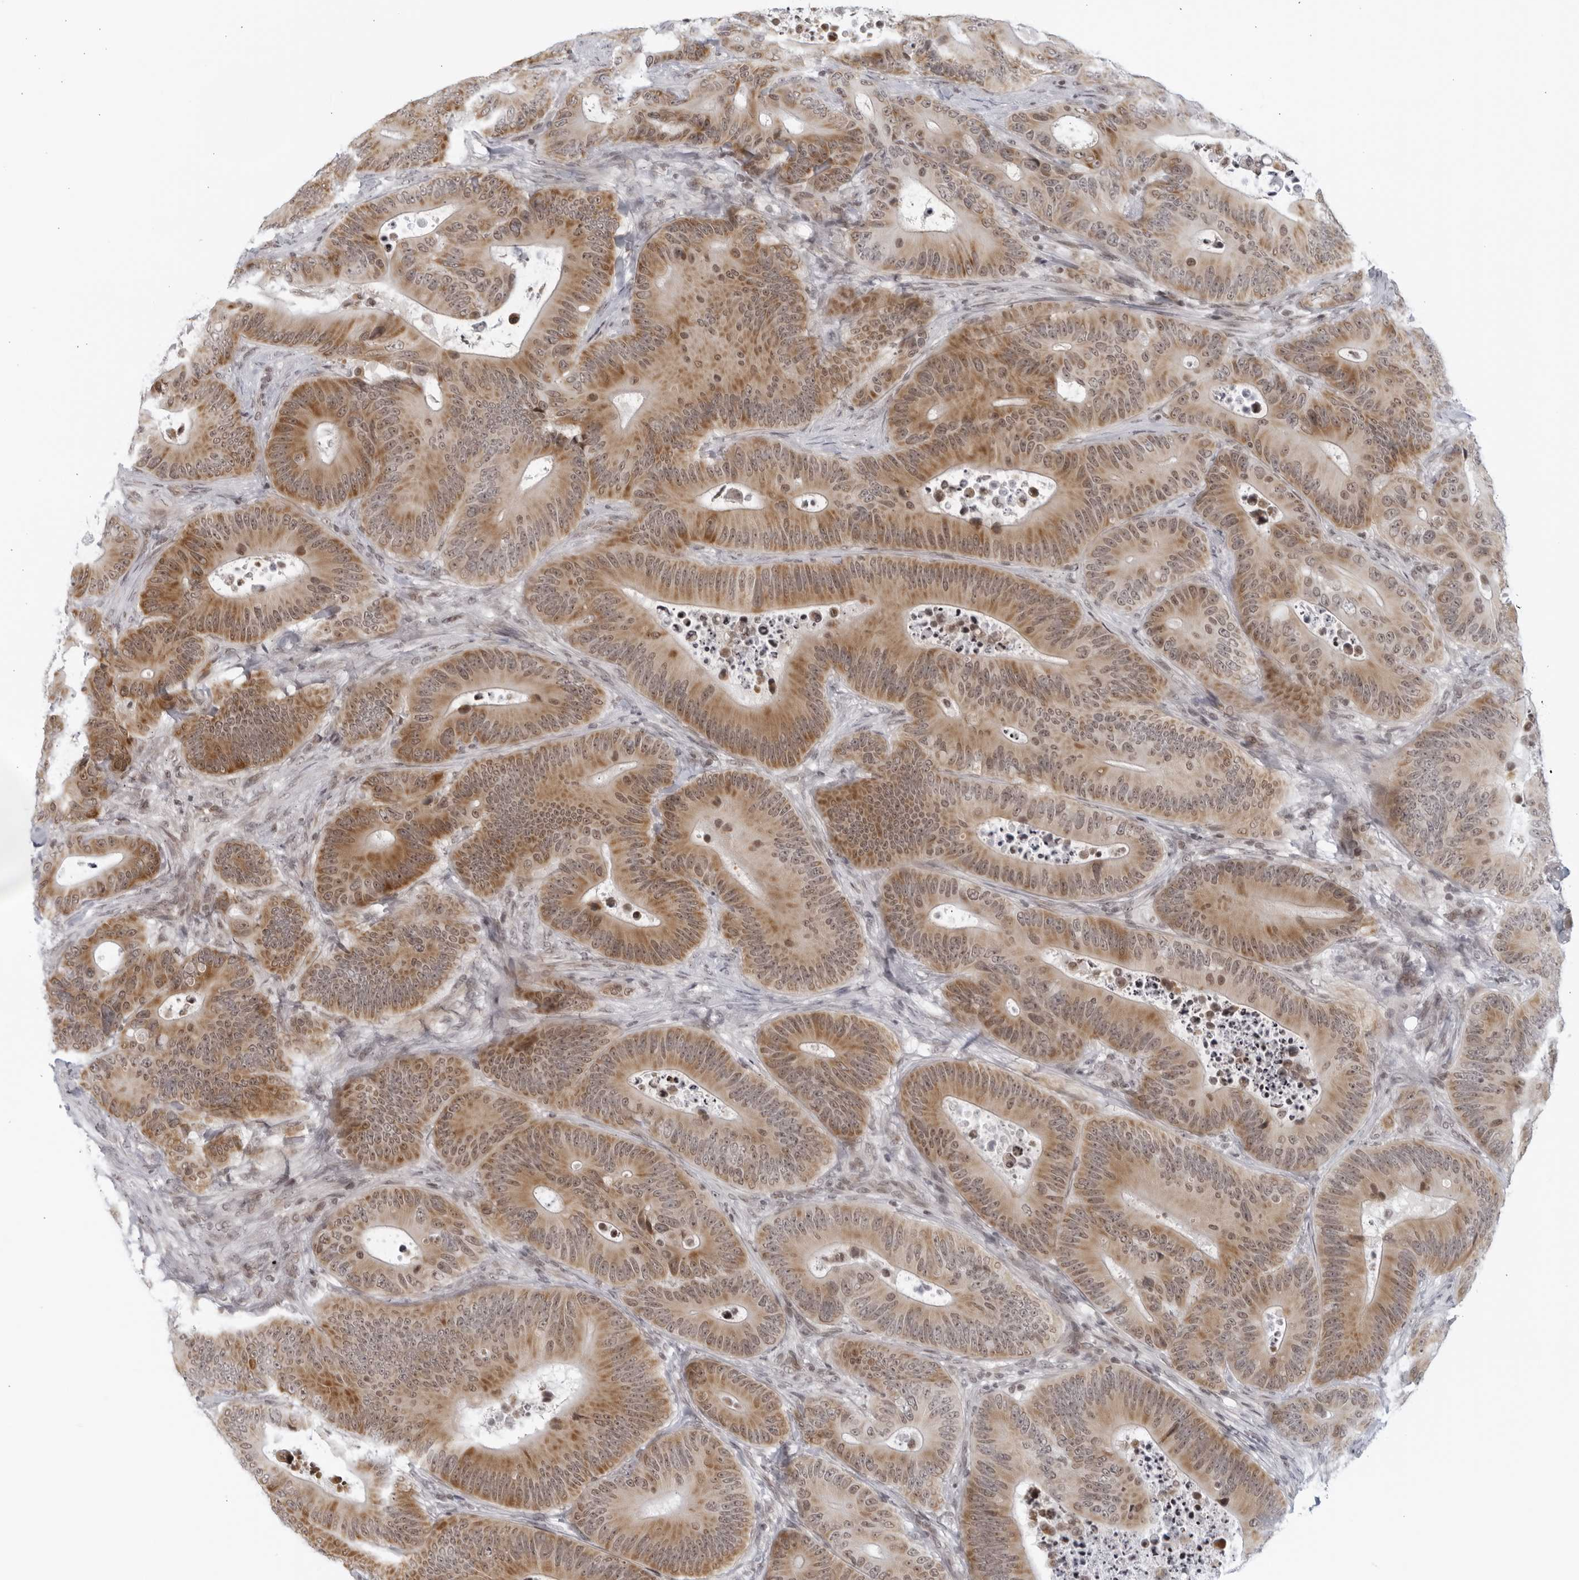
{"staining": {"intensity": "moderate", "quantity": ">75%", "location": "cytoplasmic/membranous"}, "tissue": "colorectal cancer", "cell_type": "Tumor cells", "image_type": "cancer", "snomed": [{"axis": "morphology", "description": "Adenocarcinoma, NOS"}, {"axis": "topography", "description": "Colon"}], "caption": "A micrograph of human adenocarcinoma (colorectal) stained for a protein reveals moderate cytoplasmic/membranous brown staining in tumor cells.", "gene": "RAB11FIP3", "patient": {"sex": "male", "age": 83}}